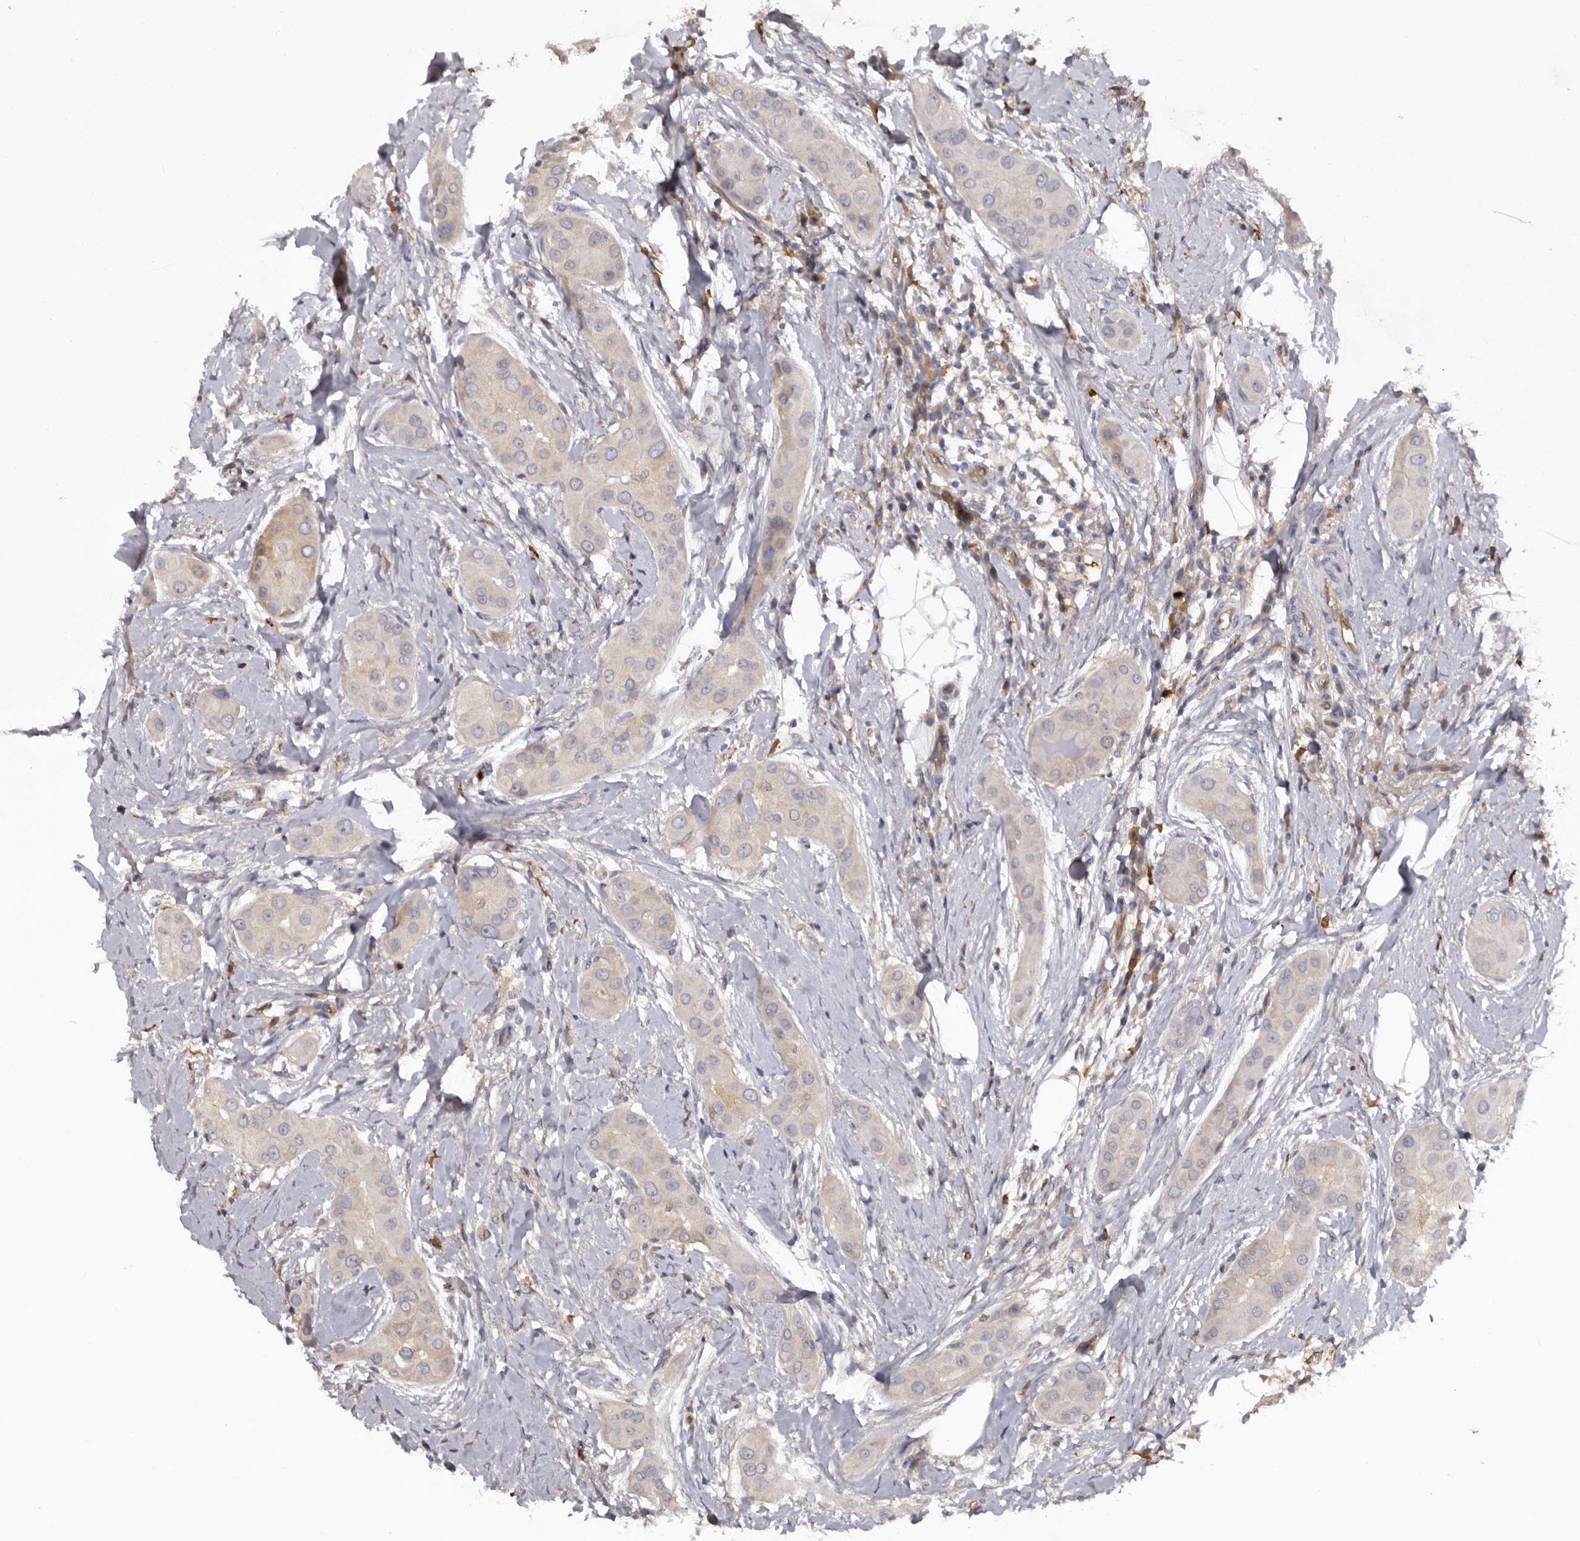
{"staining": {"intensity": "negative", "quantity": "none", "location": "none"}, "tissue": "thyroid cancer", "cell_type": "Tumor cells", "image_type": "cancer", "snomed": [{"axis": "morphology", "description": "Papillary adenocarcinoma, NOS"}, {"axis": "topography", "description": "Thyroid gland"}], "caption": "Immunohistochemistry (IHC) image of neoplastic tissue: human papillary adenocarcinoma (thyroid) stained with DAB displays no significant protein staining in tumor cells. (Brightfield microscopy of DAB immunohistochemistry at high magnification).", "gene": "CDCA8", "patient": {"sex": "male", "age": 33}}